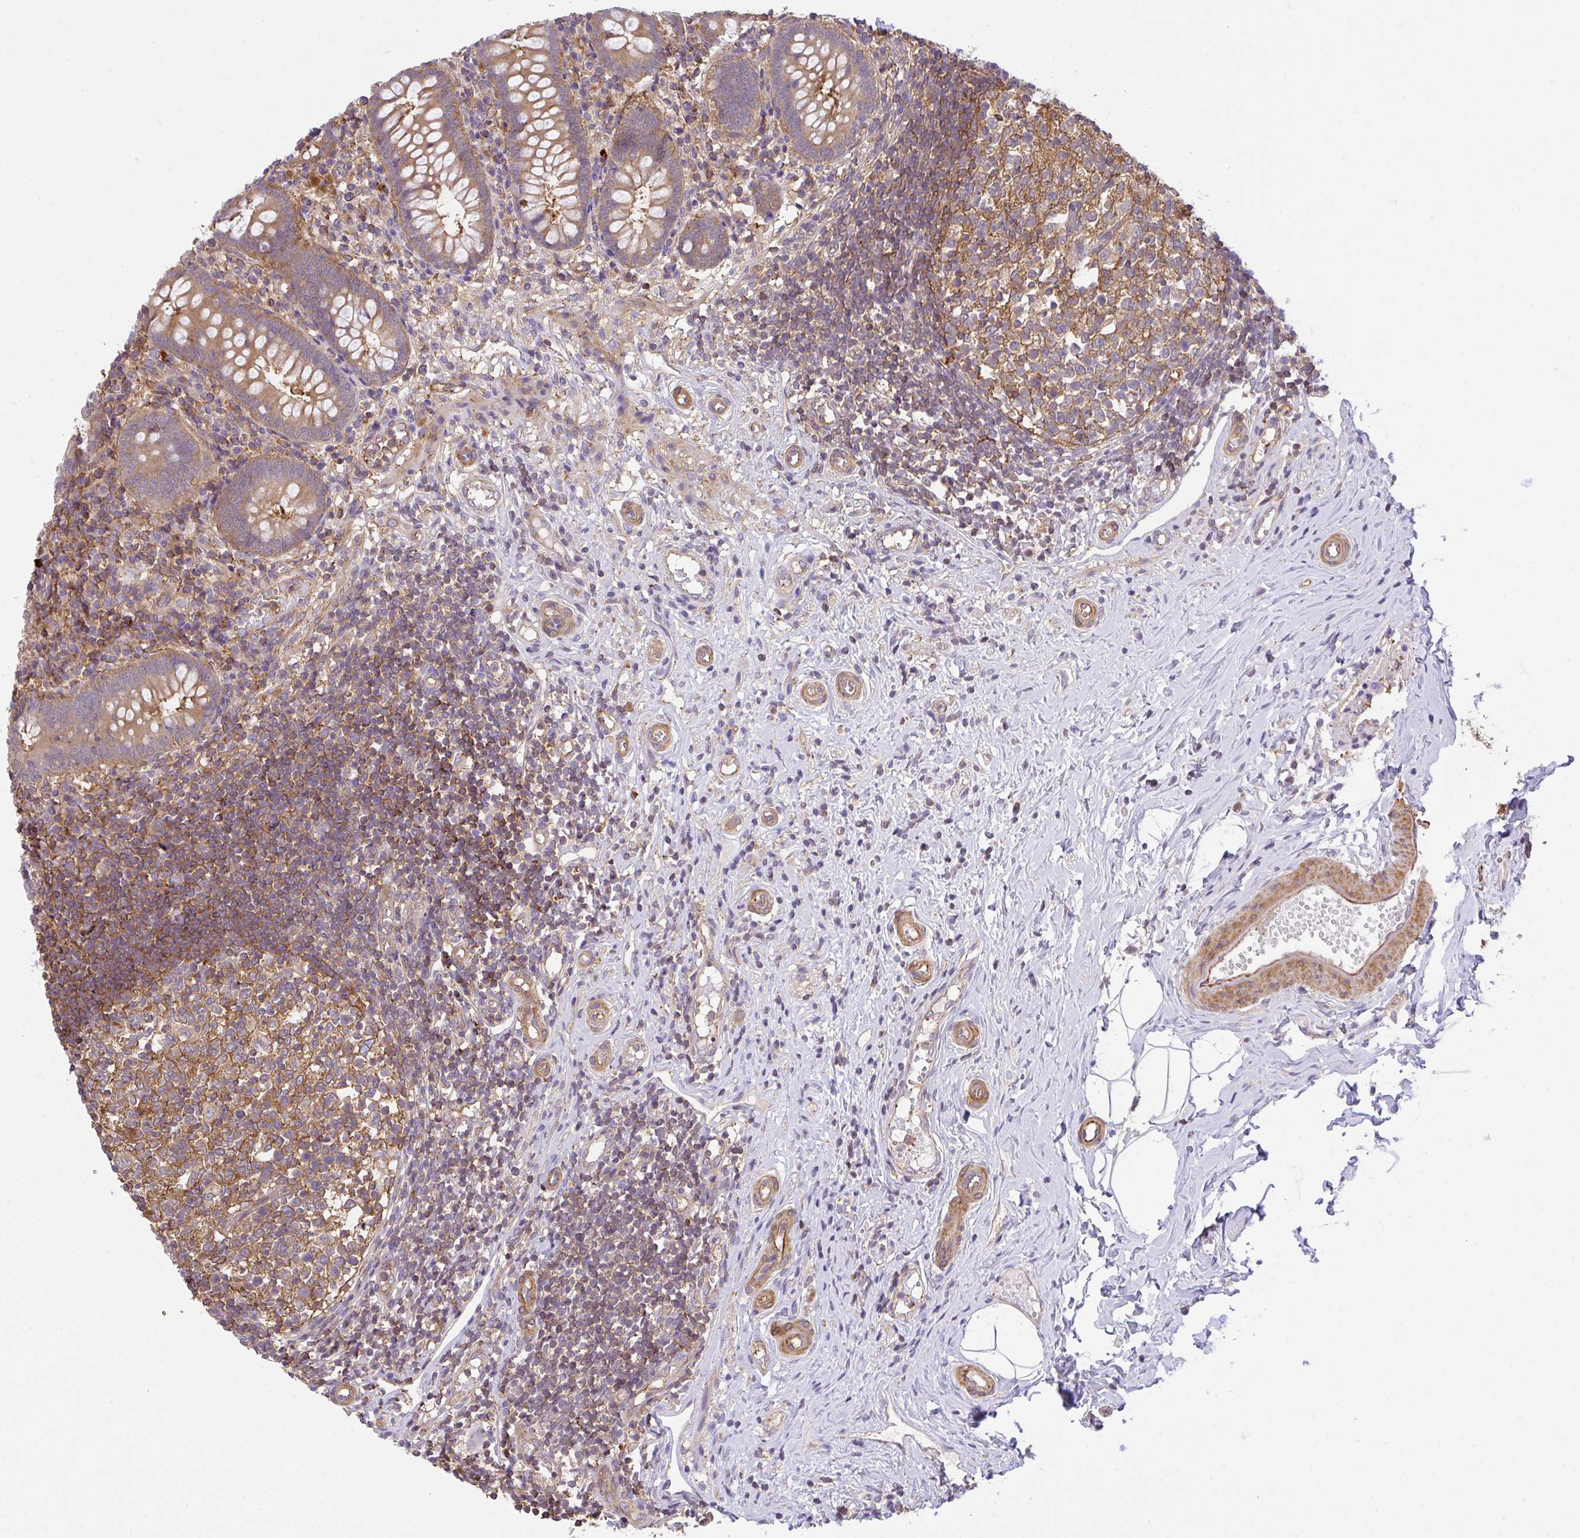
{"staining": {"intensity": "moderate", "quantity": ">75%", "location": "cytoplasmic/membranous"}, "tissue": "appendix", "cell_type": "Glandular cells", "image_type": "normal", "snomed": [{"axis": "morphology", "description": "Normal tissue, NOS"}, {"axis": "topography", "description": "Appendix"}], "caption": "Immunohistochemical staining of normal appendix demonstrates moderate cytoplasmic/membranous protein expression in about >75% of glandular cells. Ihc stains the protein of interest in brown and the nuclei are stained blue.", "gene": "TMEM229A", "patient": {"sex": "female", "age": 17}}